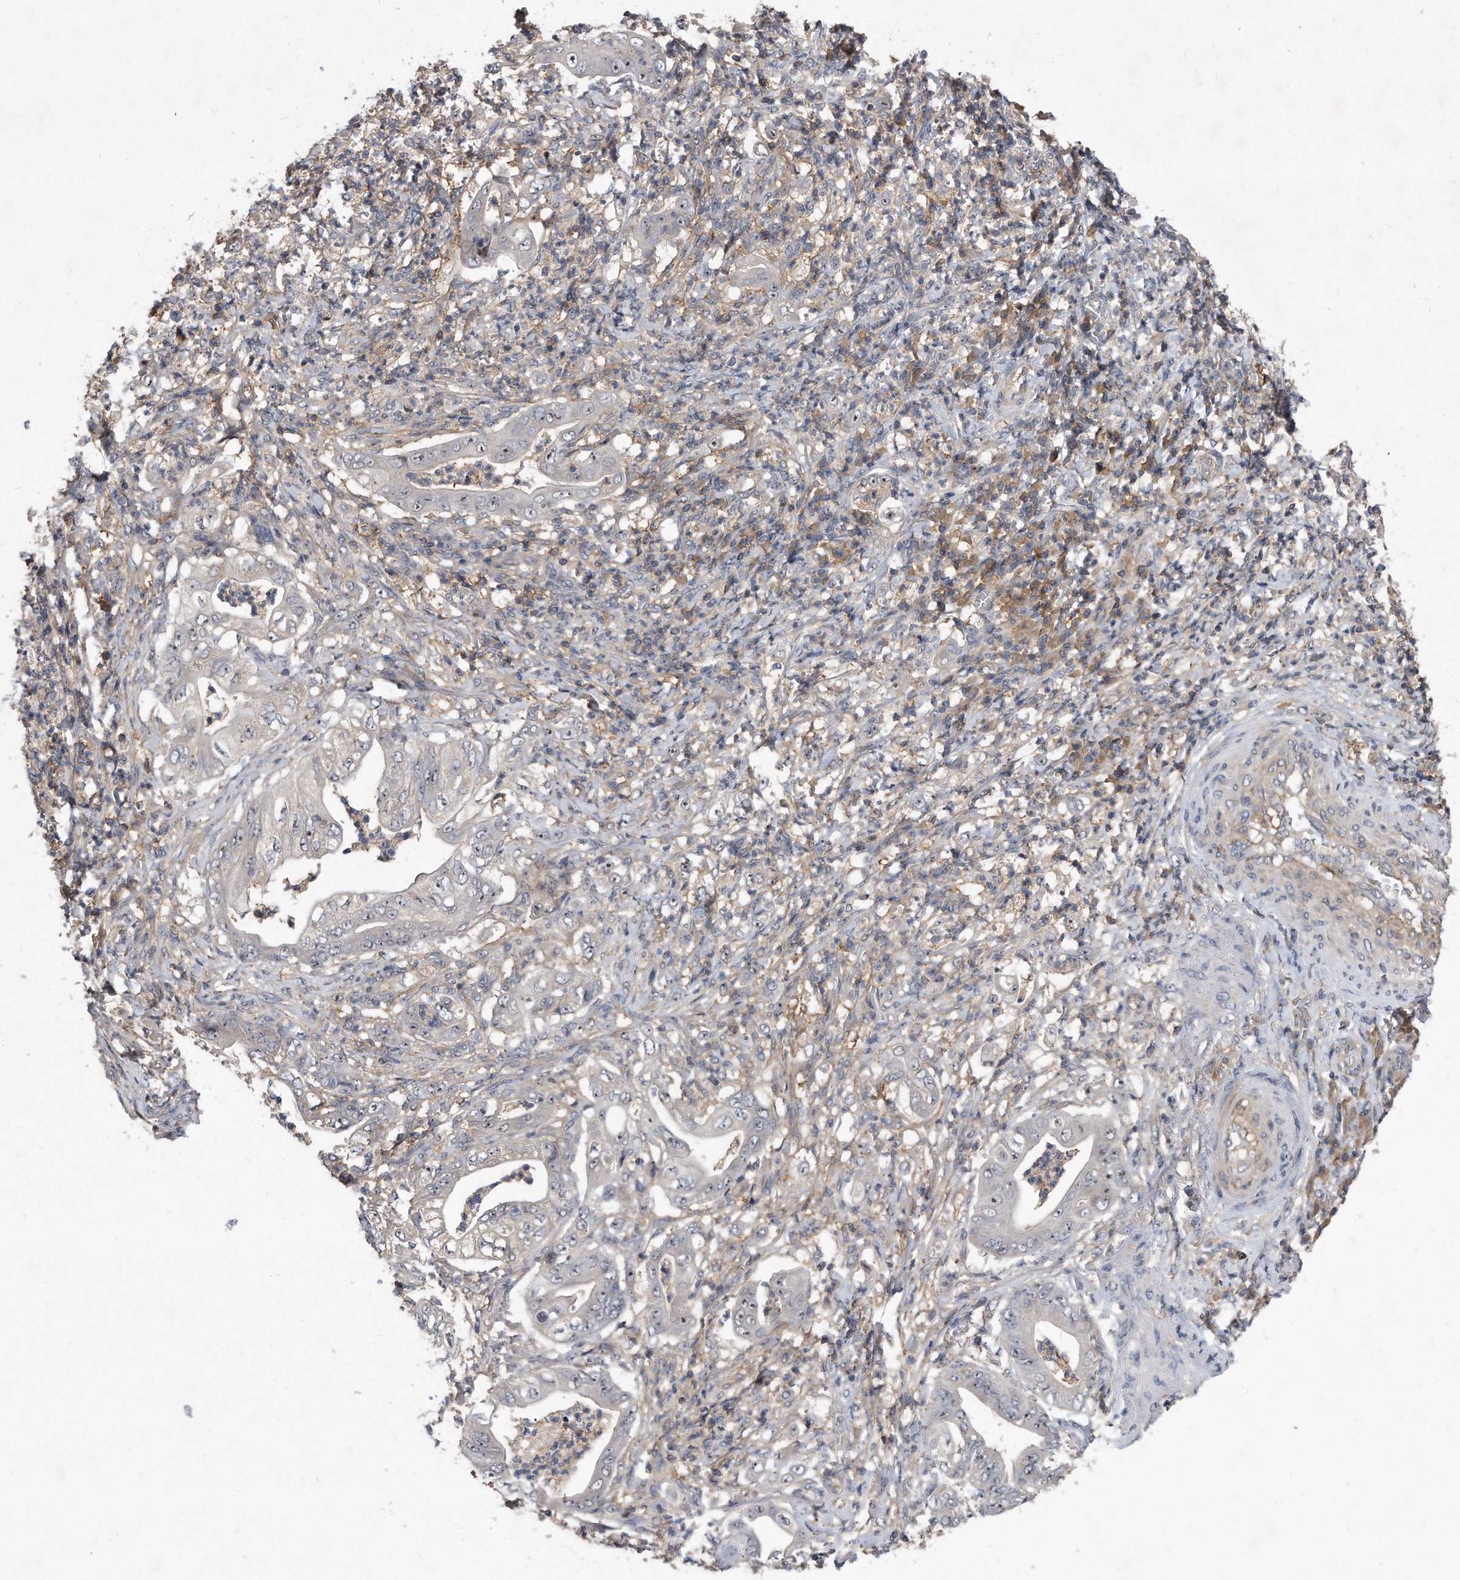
{"staining": {"intensity": "moderate", "quantity": "25%-75%", "location": "nuclear"}, "tissue": "stomach cancer", "cell_type": "Tumor cells", "image_type": "cancer", "snomed": [{"axis": "morphology", "description": "Adenocarcinoma, NOS"}, {"axis": "topography", "description": "Stomach"}], "caption": "Human stomach cancer (adenocarcinoma) stained with a protein marker displays moderate staining in tumor cells.", "gene": "PGBD2", "patient": {"sex": "female", "age": 73}}